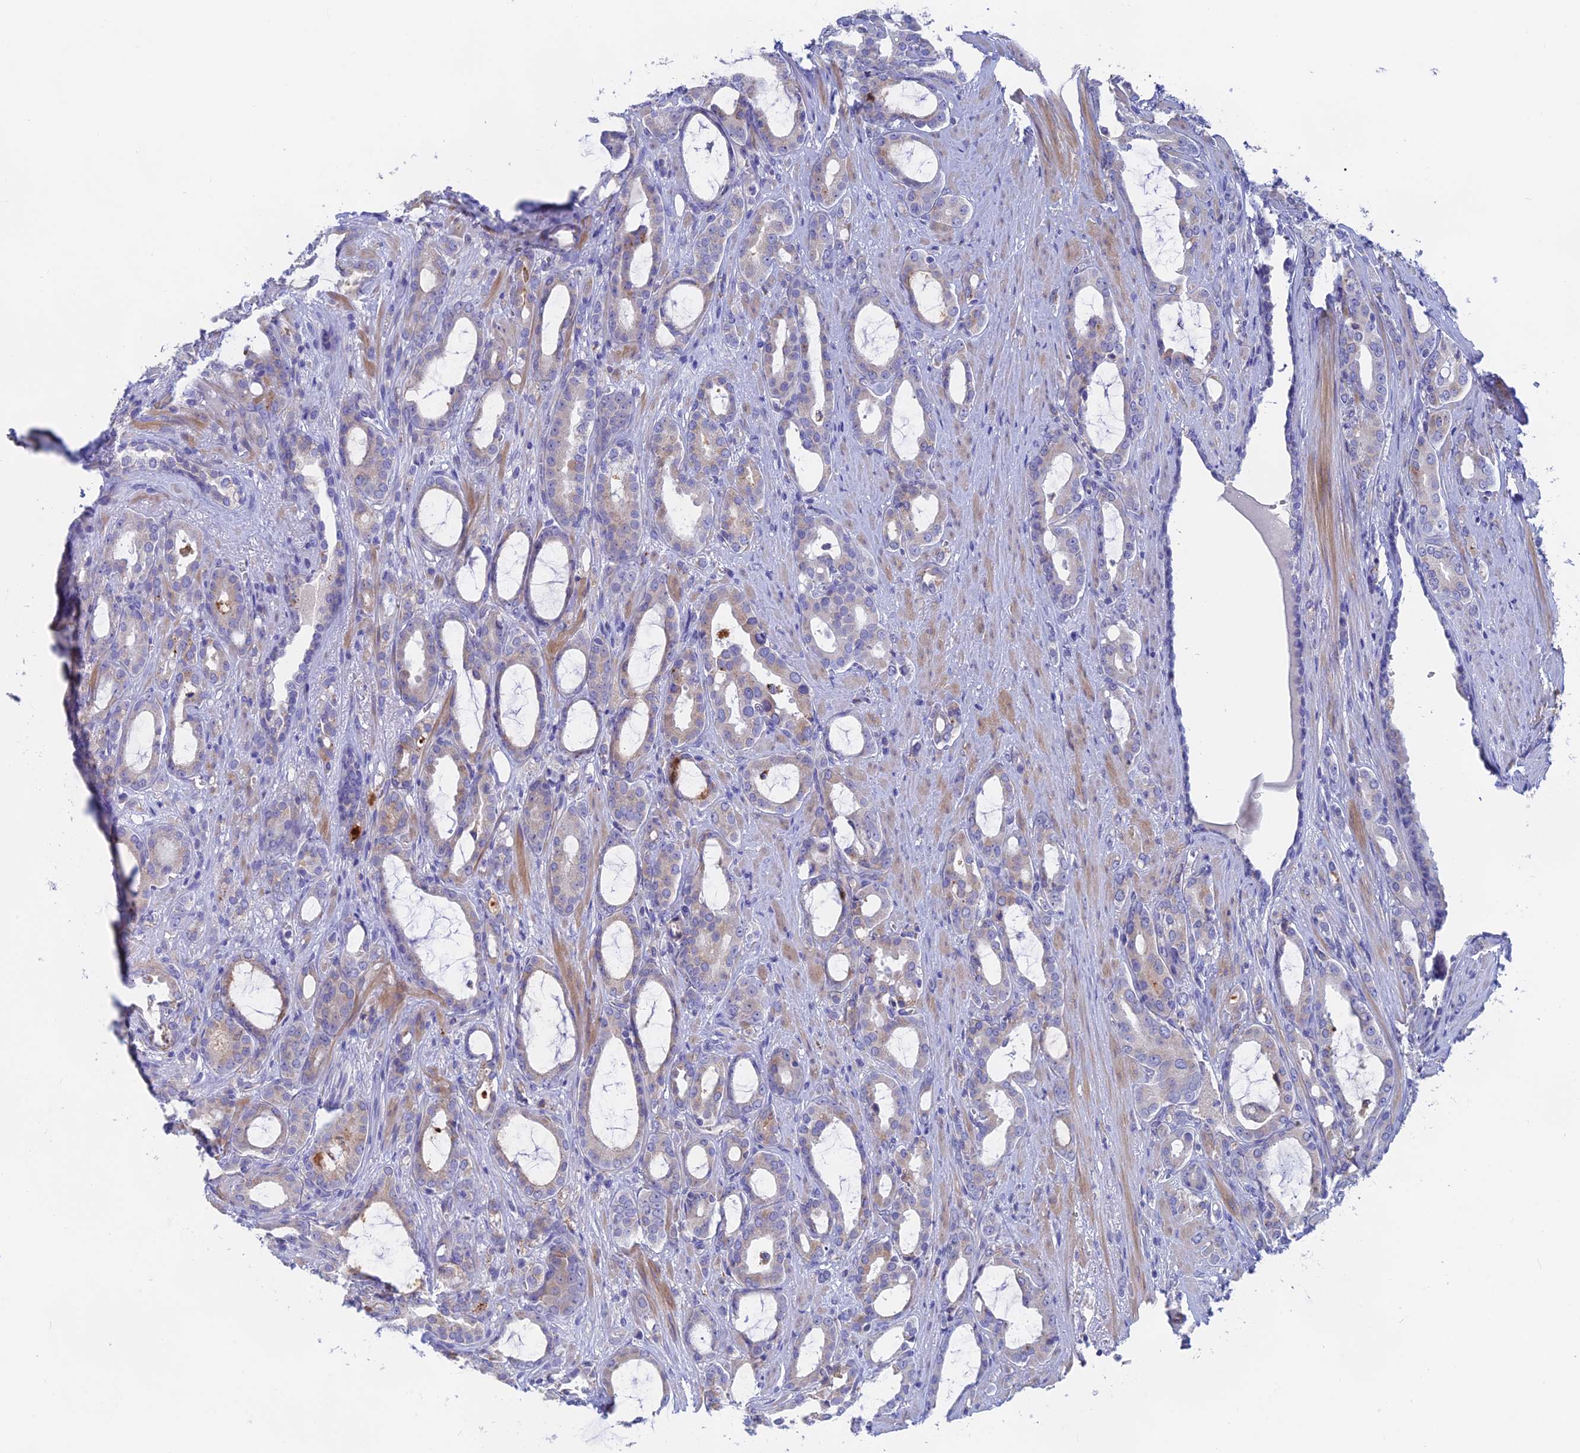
{"staining": {"intensity": "weak", "quantity": "<25%", "location": "cytoplasmic/membranous"}, "tissue": "prostate cancer", "cell_type": "Tumor cells", "image_type": "cancer", "snomed": [{"axis": "morphology", "description": "Adenocarcinoma, High grade"}, {"axis": "topography", "description": "Prostate"}], "caption": "Immunohistochemical staining of adenocarcinoma (high-grade) (prostate) reveals no significant expression in tumor cells.", "gene": "GLB1L", "patient": {"sex": "male", "age": 72}}